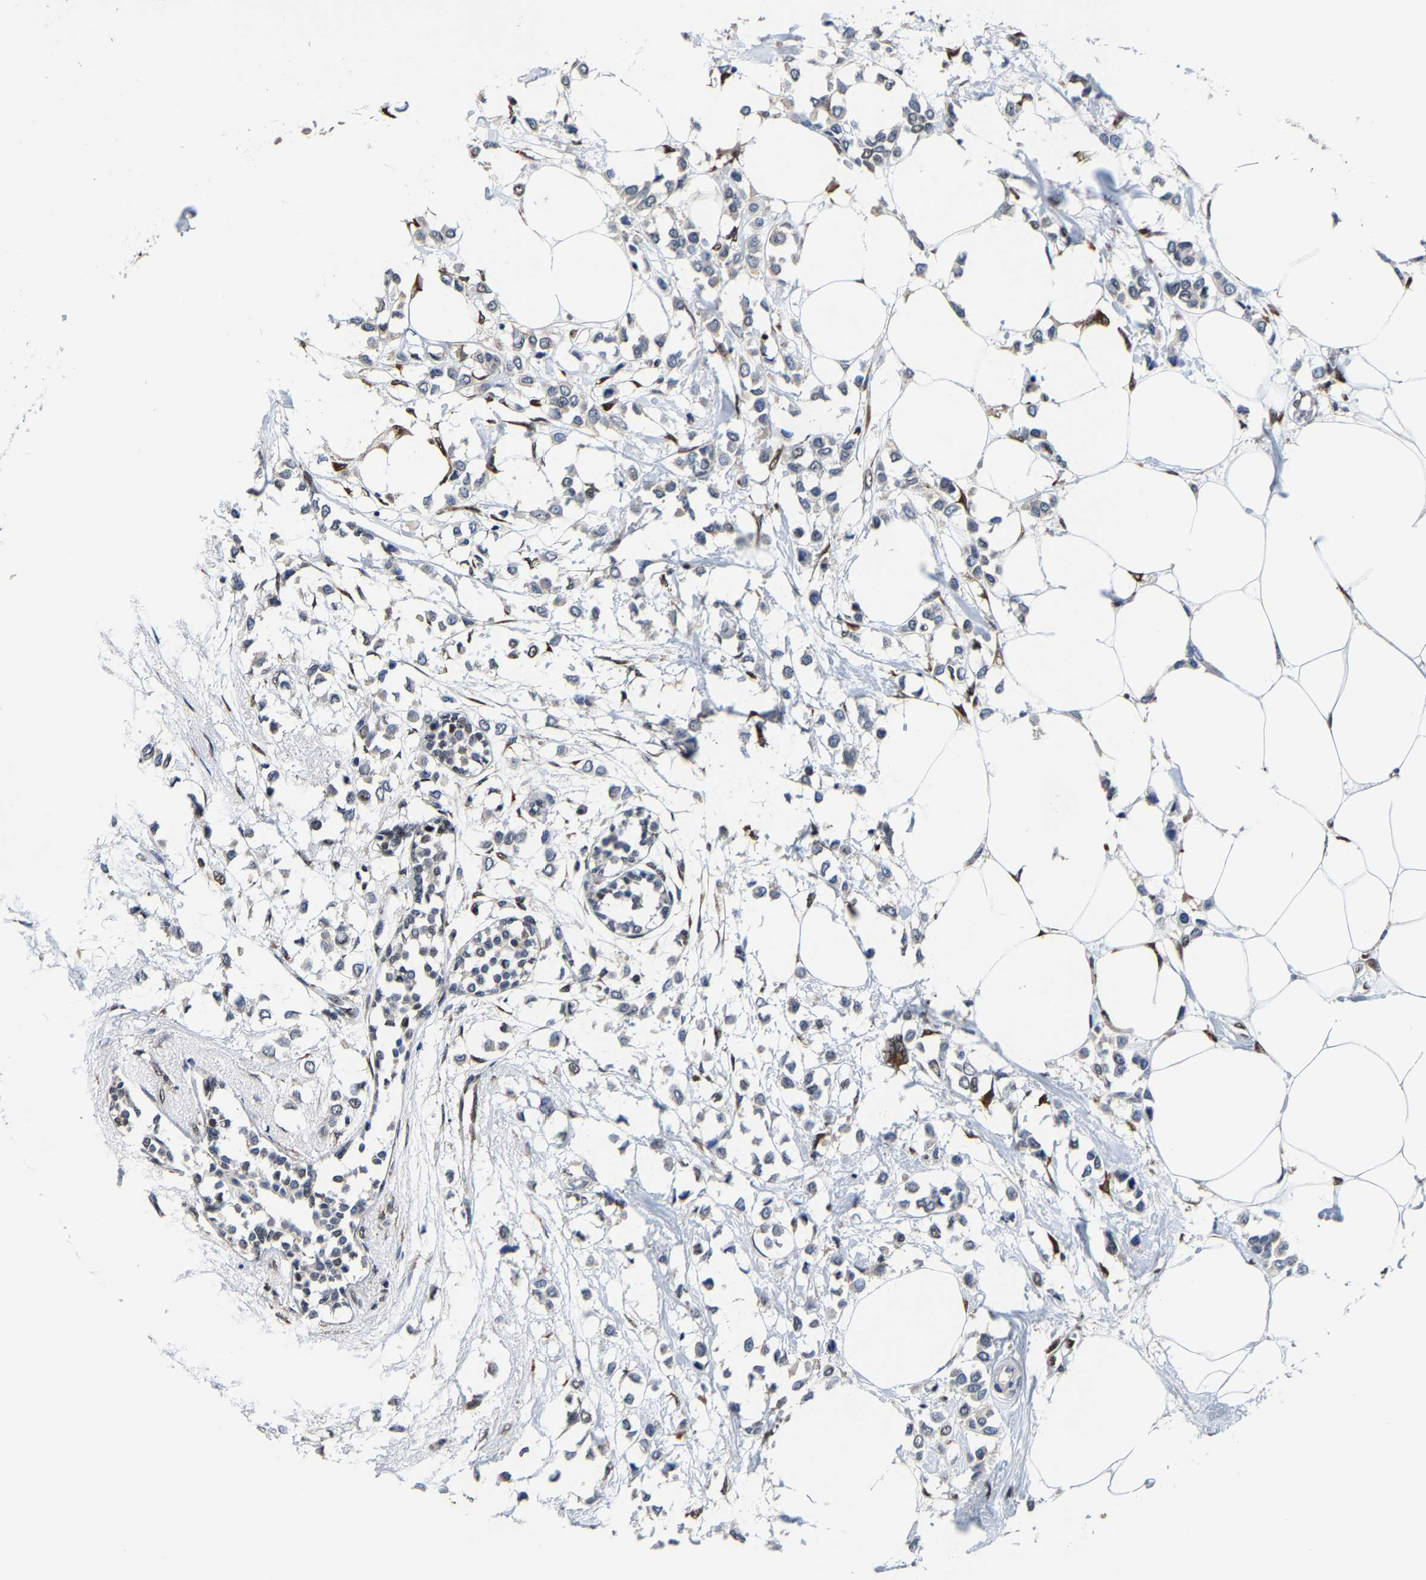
{"staining": {"intensity": "weak", "quantity": "<25%", "location": "cytoplasmic/membranous"}, "tissue": "breast cancer", "cell_type": "Tumor cells", "image_type": "cancer", "snomed": [{"axis": "morphology", "description": "Lobular carcinoma"}, {"axis": "topography", "description": "Breast"}], "caption": "Immunohistochemistry (IHC) of human lobular carcinoma (breast) shows no expression in tumor cells.", "gene": "METTL1", "patient": {"sex": "female", "age": 51}}